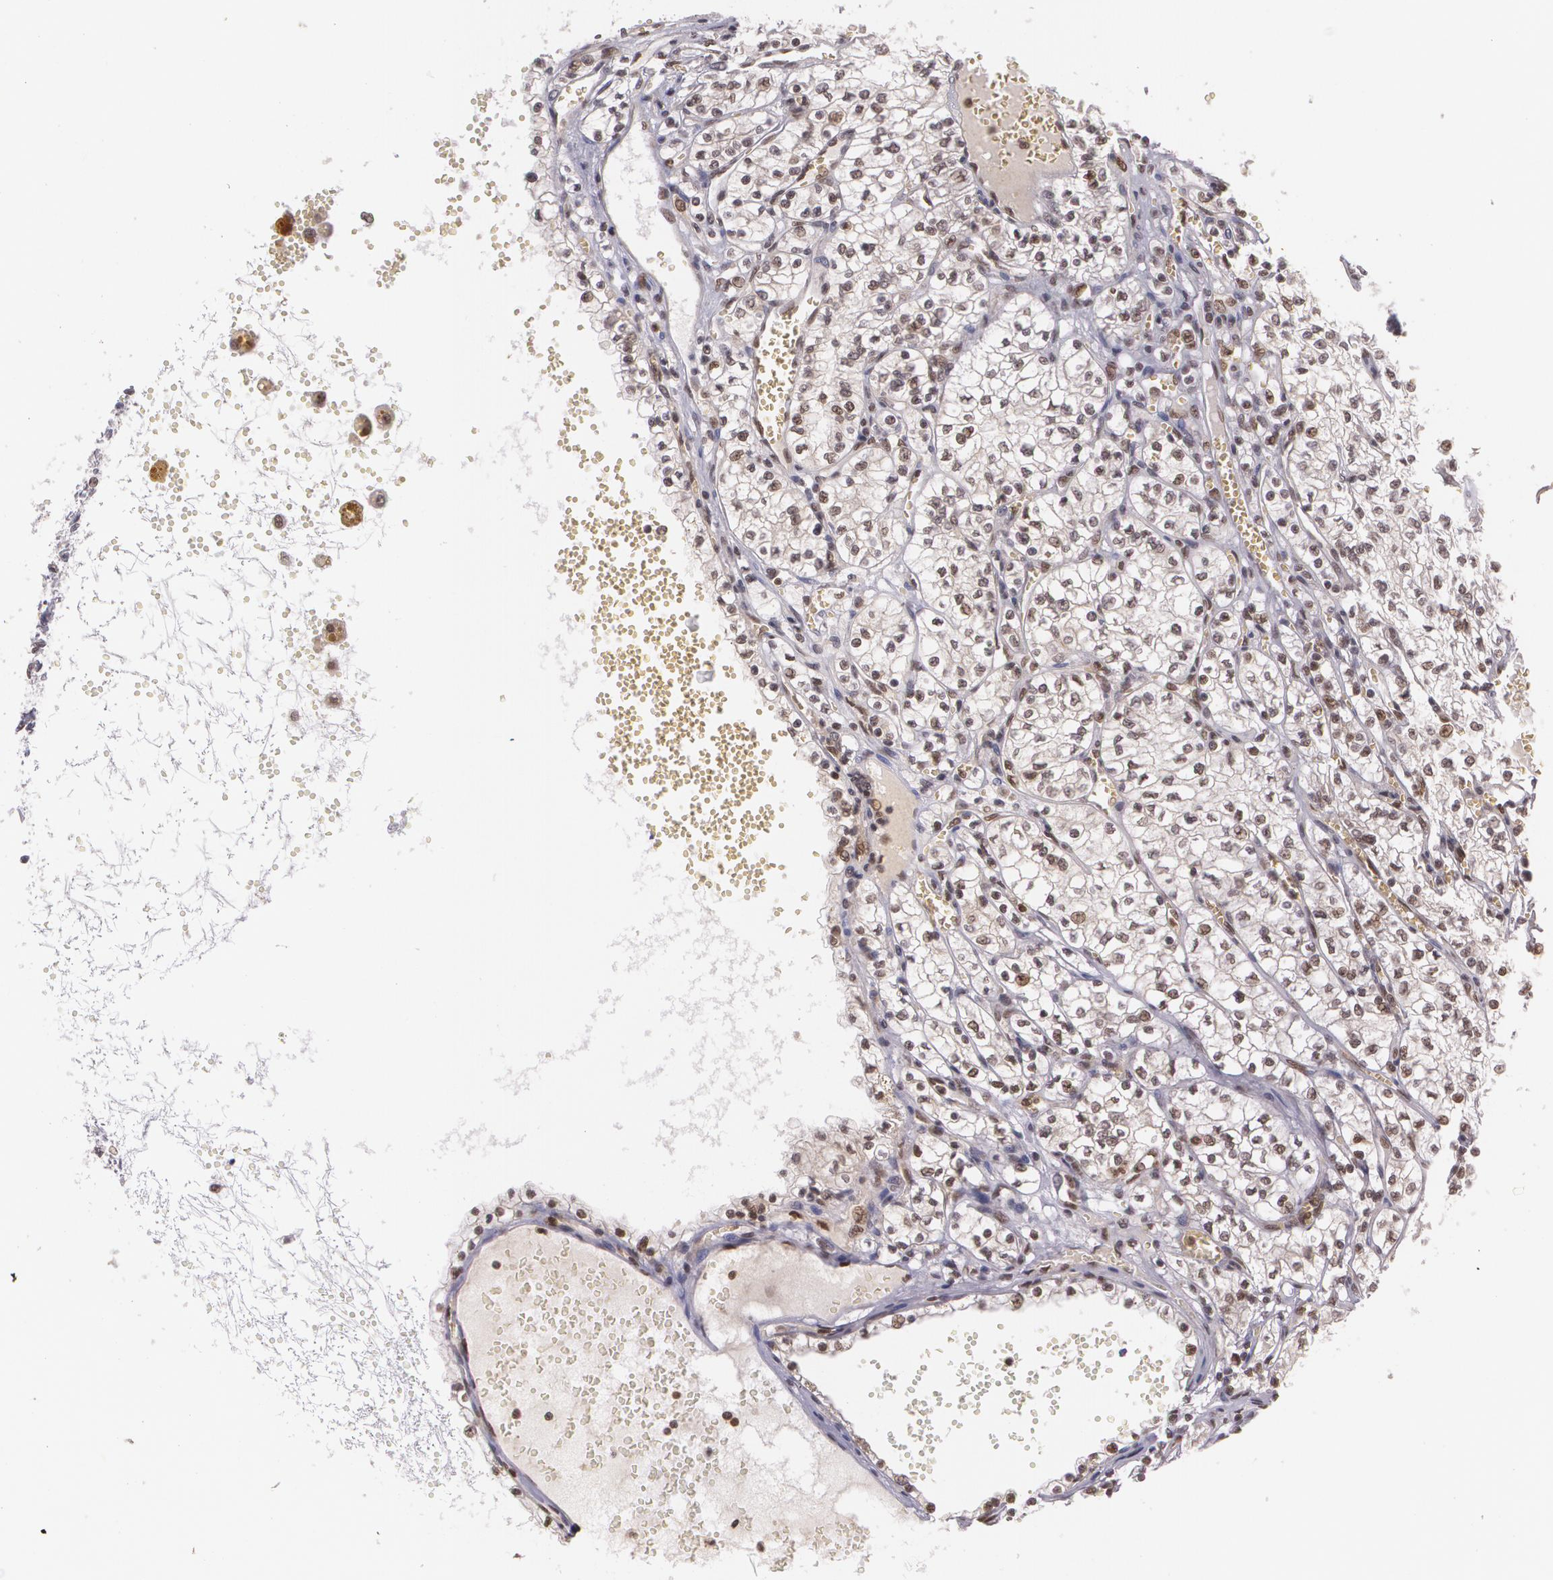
{"staining": {"intensity": "weak", "quantity": "<25%", "location": "nuclear"}, "tissue": "renal cancer", "cell_type": "Tumor cells", "image_type": "cancer", "snomed": [{"axis": "morphology", "description": "Adenocarcinoma, NOS"}, {"axis": "topography", "description": "Kidney"}], "caption": "This is an immunohistochemistry image of human renal cancer. There is no staining in tumor cells.", "gene": "CUL2", "patient": {"sex": "male", "age": 61}}